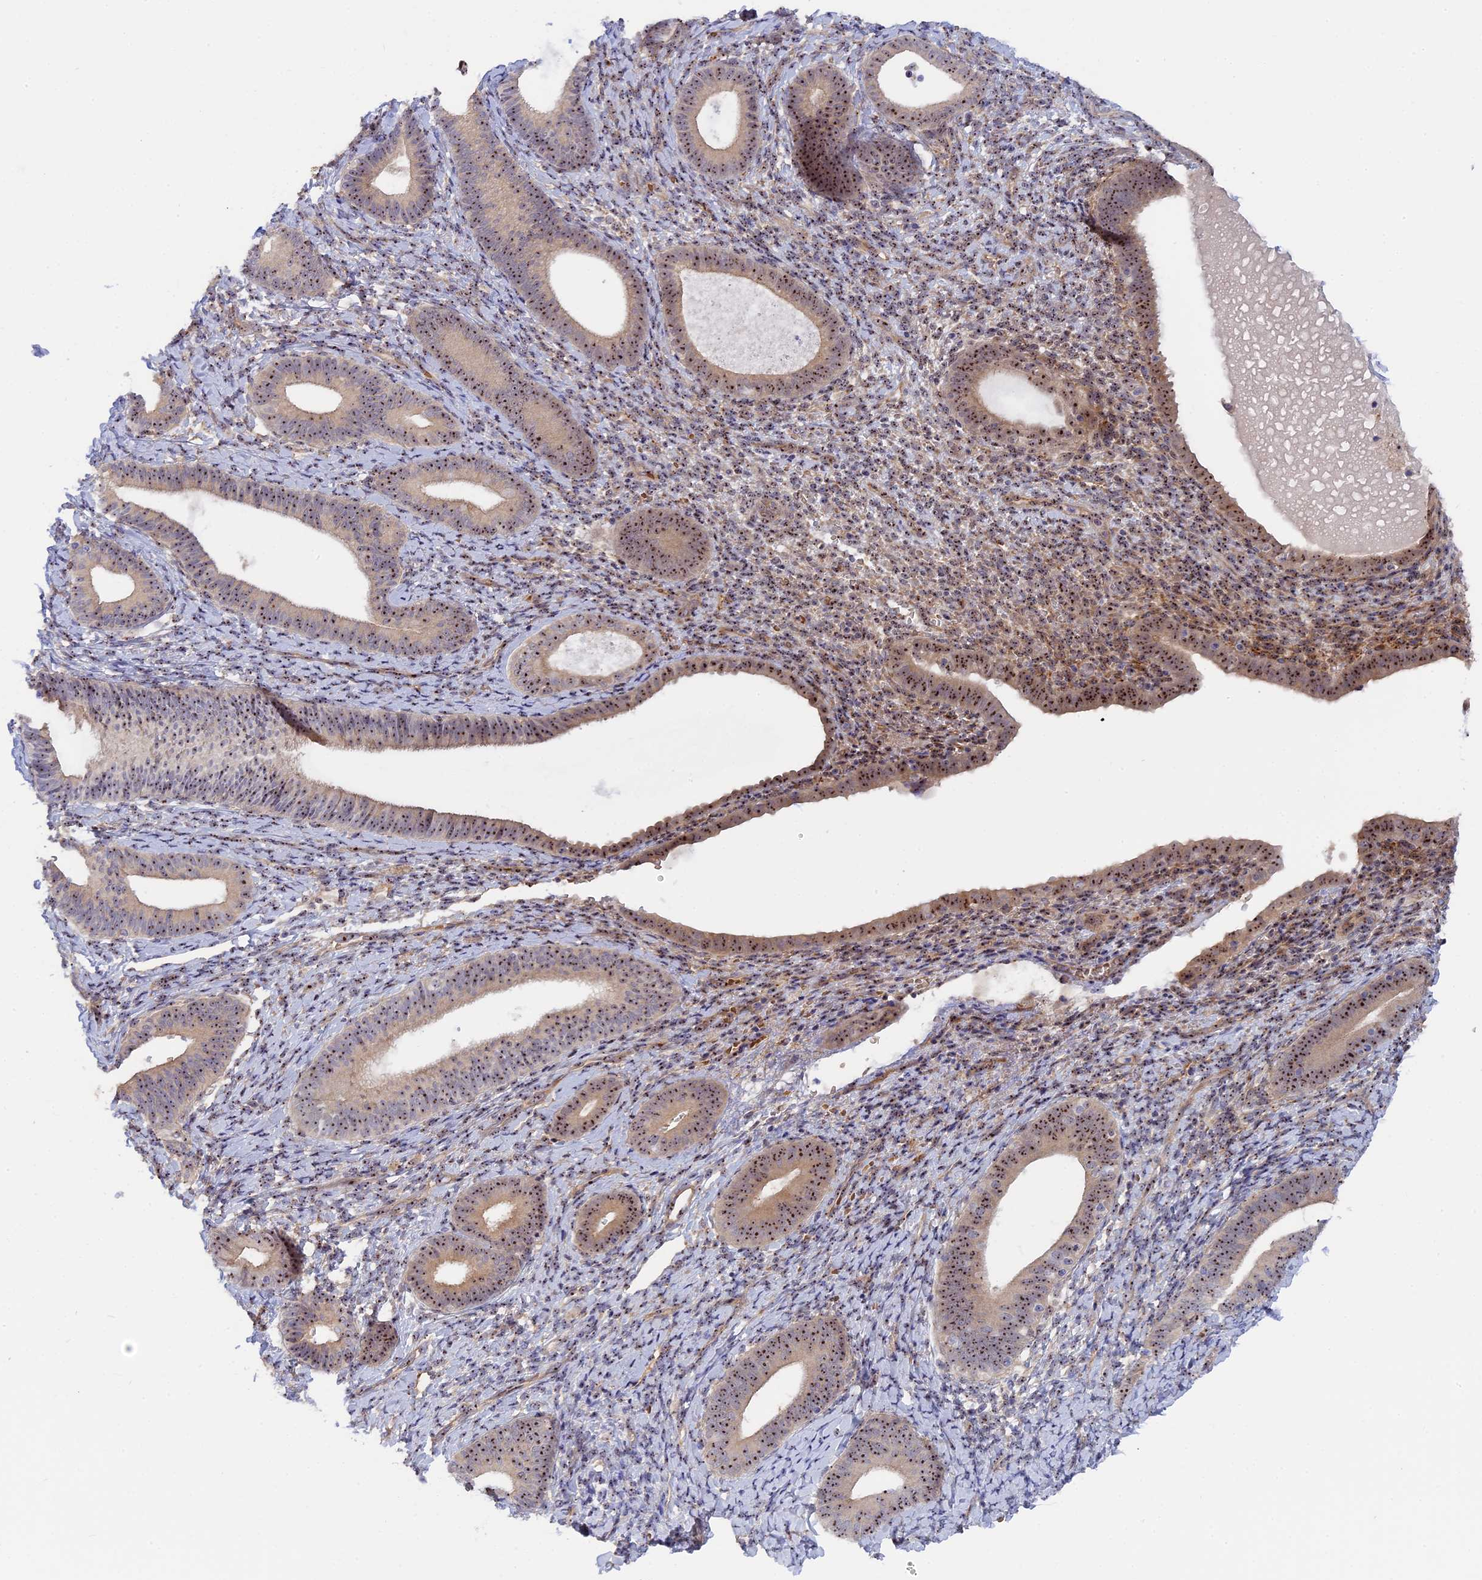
{"staining": {"intensity": "moderate", "quantity": ">75%", "location": "nuclear"}, "tissue": "endometrium", "cell_type": "Cells in endometrial stroma", "image_type": "normal", "snomed": [{"axis": "morphology", "description": "Normal tissue, NOS"}, {"axis": "topography", "description": "Endometrium"}], "caption": "Human endometrium stained for a protein (brown) displays moderate nuclear positive positivity in approximately >75% of cells in endometrial stroma.", "gene": "DBNDD1", "patient": {"sex": "female", "age": 65}}